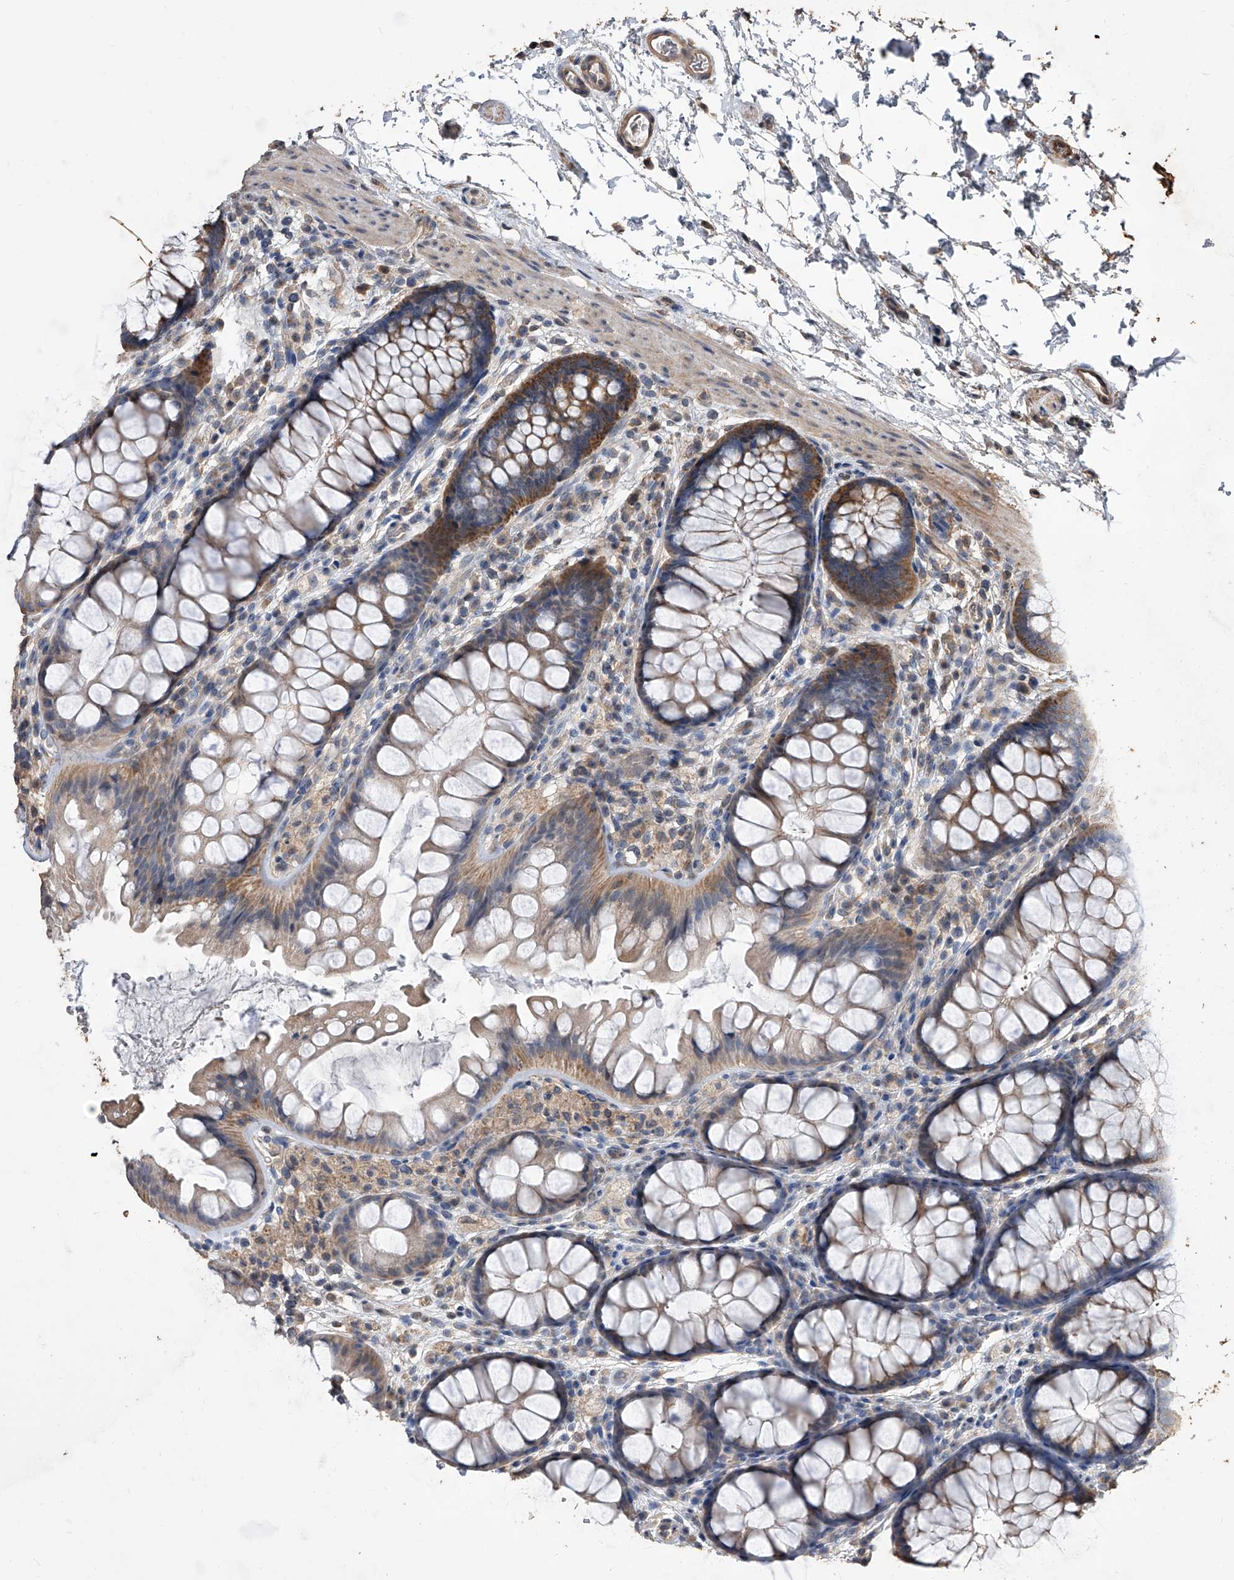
{"staining": {"intensity": "moderate", "quantity": ">75%", "location": "cytoplasmic/membranous"}, "tissue": "colon", "cell_type": "Endothelial cells", "image_type": "normal", "snomed": [{"axis": "morphology", "description": "Normal tissue, NOS"}, {"axis": "topography", "description": "Colon"}], "caption": "Protein expression analysis of benign colon demonstrates moderate cytoplasmic/membranous expression in about >75% of endothelial cells. The protein of interest is shown in brown color, while the nuclei are stained blue.", "gene": "LTV1", "patient": {"sex": "female", "age": 62}}